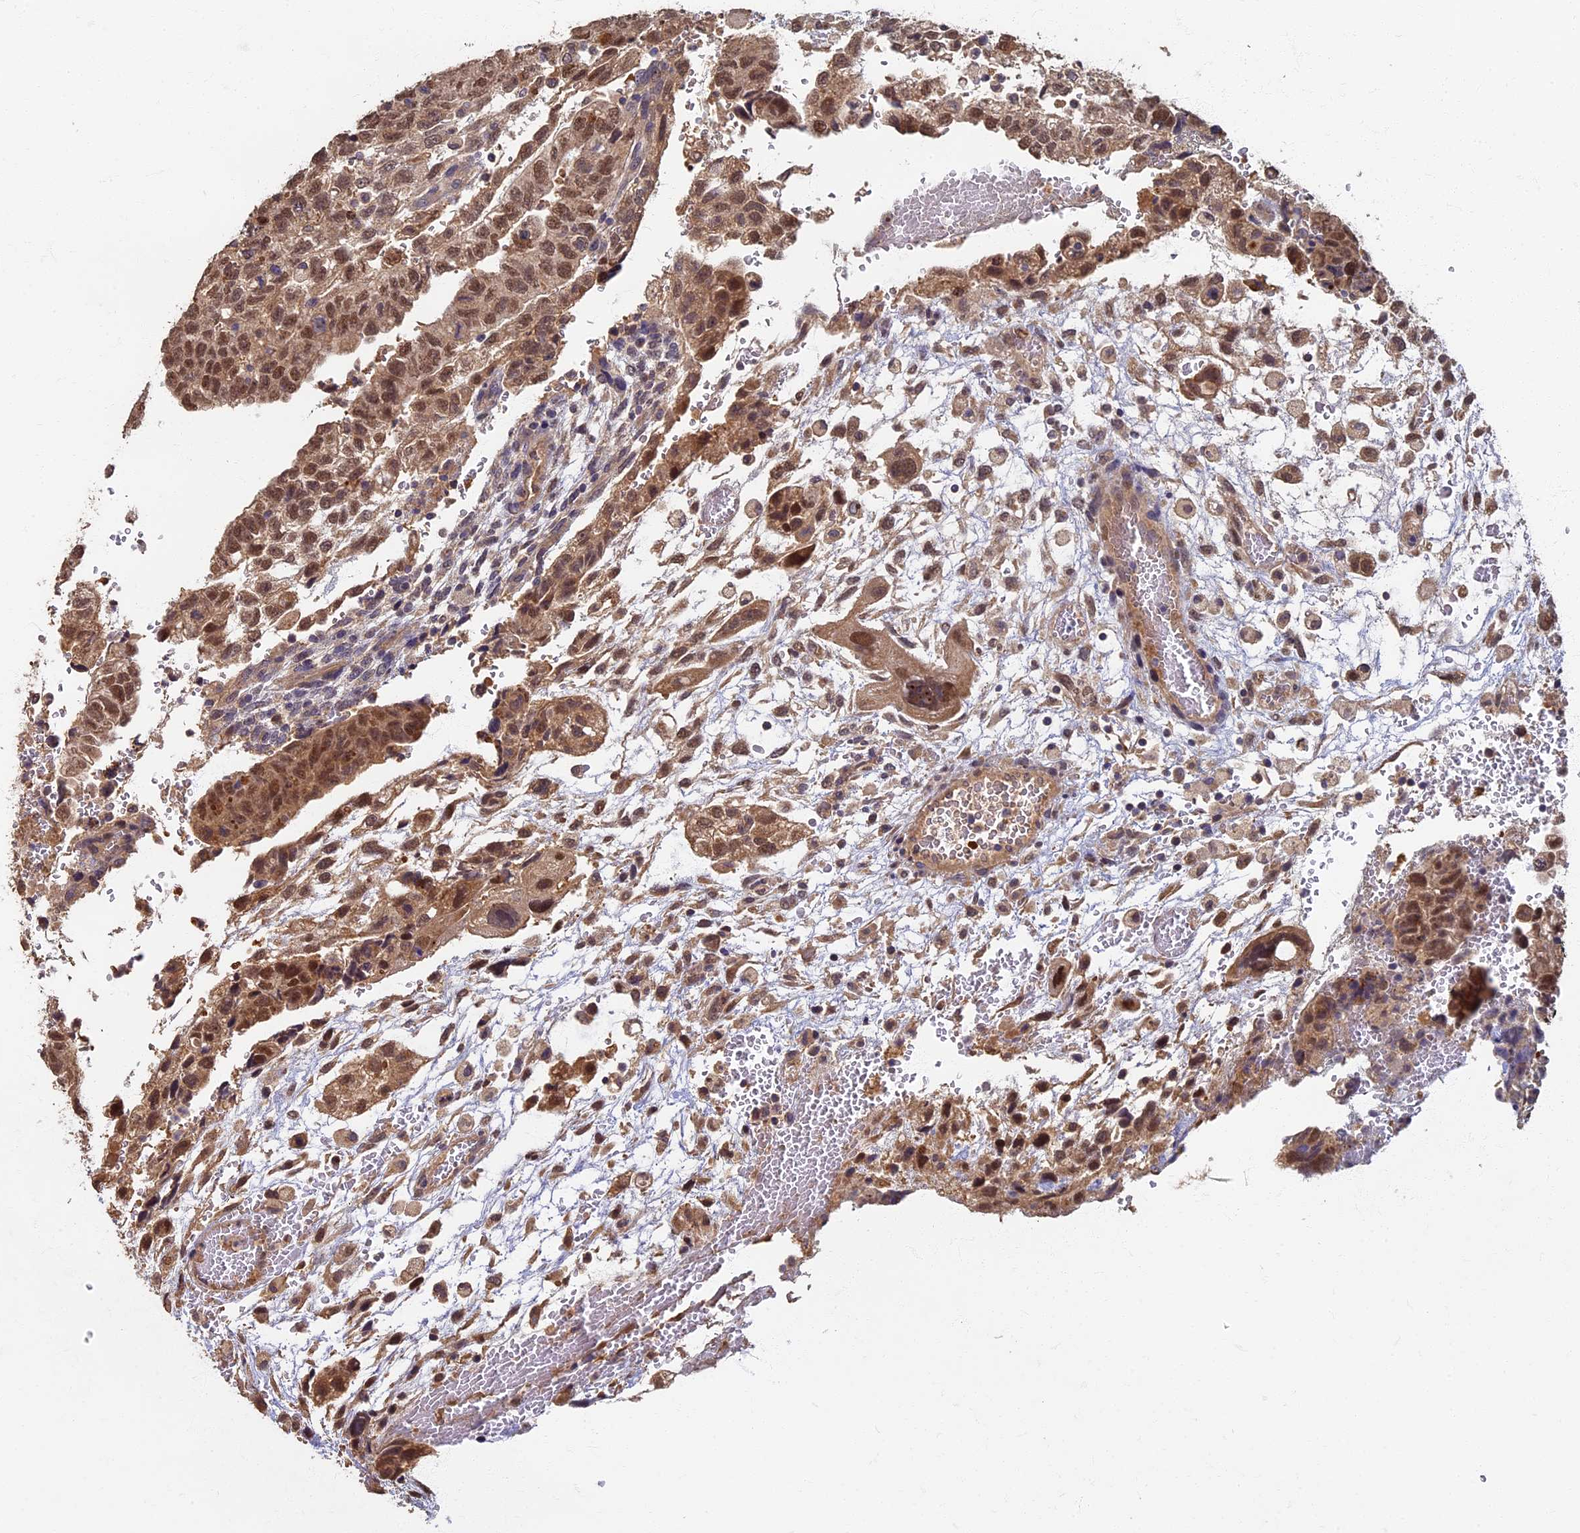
{"staining": {"intensity": "moderate", "quantity": ">75%", "location": "cytoplasmic/membranous,nuclear"}, "tissue": "testis cancer", "cell_type": "Tumor cells", "image_type": "cancer", "snomed": [{"axis": "morphology", "description": "Carcinoma, Embryonal, NOS"}, {"axis": "topography", "description": "Testis"}], "caption": "Approximately >75% of tumor cells in human testis embryonal carcinoma demonstrate moderate cytoplasmic/membranous and nuclear protein staining as visualized by brown immunohistochemical staining.", "gene": "RSPH3", "patient": {"sex": "male", "age": 36}}